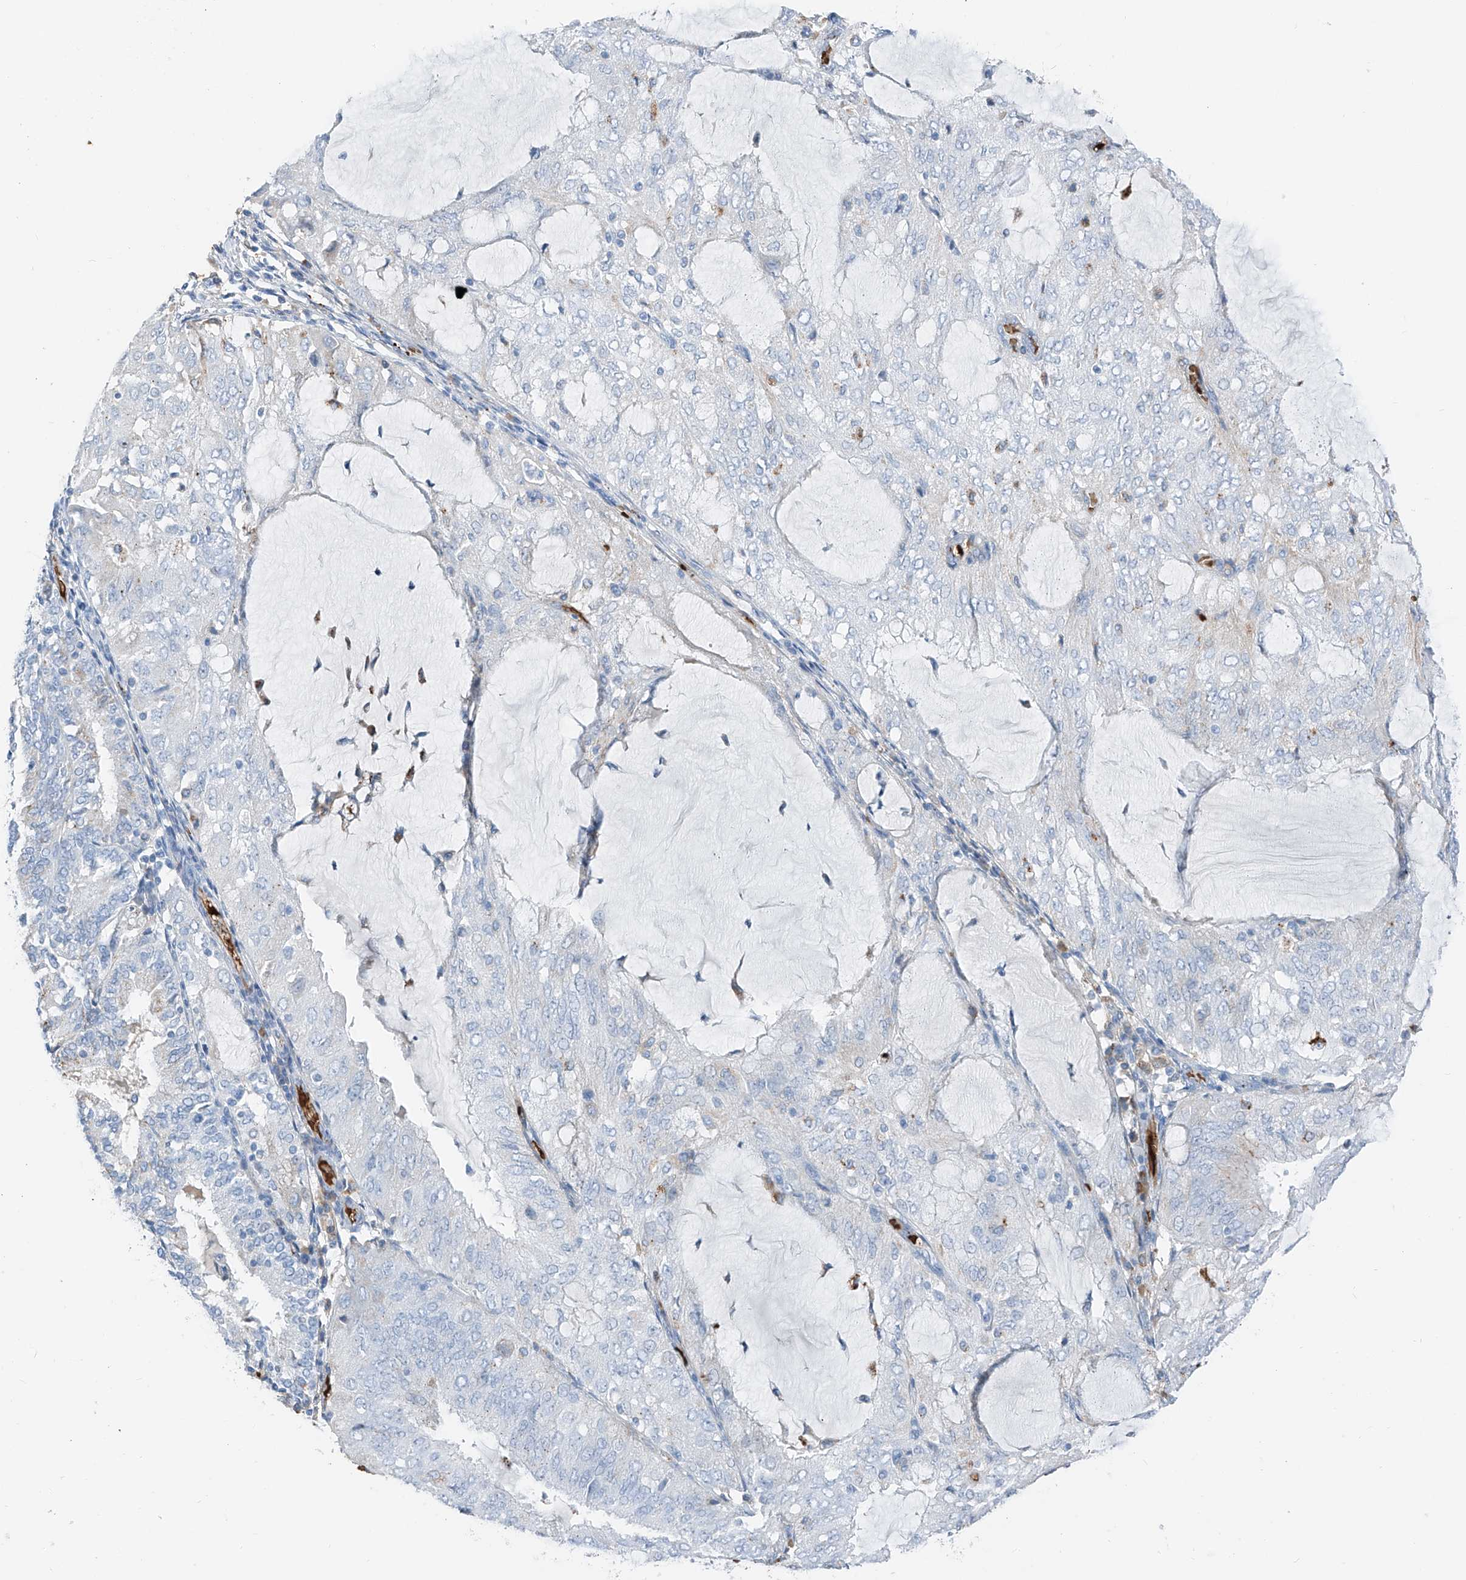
{"staining": {"intensity": "negative", "quantity": "none", "location": "none"}, "tissue": "endometrial cancer", "cell_type": "Tumor cells", "image_type": "cancer", "snomed": [{"axis": "morphology", "description": "Adenocarcinoma, NOS"}, {"axis": "topography", "description": "Endometrium"}], "caption": "The histopathology image exhibits no staining of tumor cells in endometrial cancer. (Brightfield microscopy of DAB immunohistochemistry at high magnification).", "gene": "PRSS23", "patient": {"sex": "female", "age": 81}}